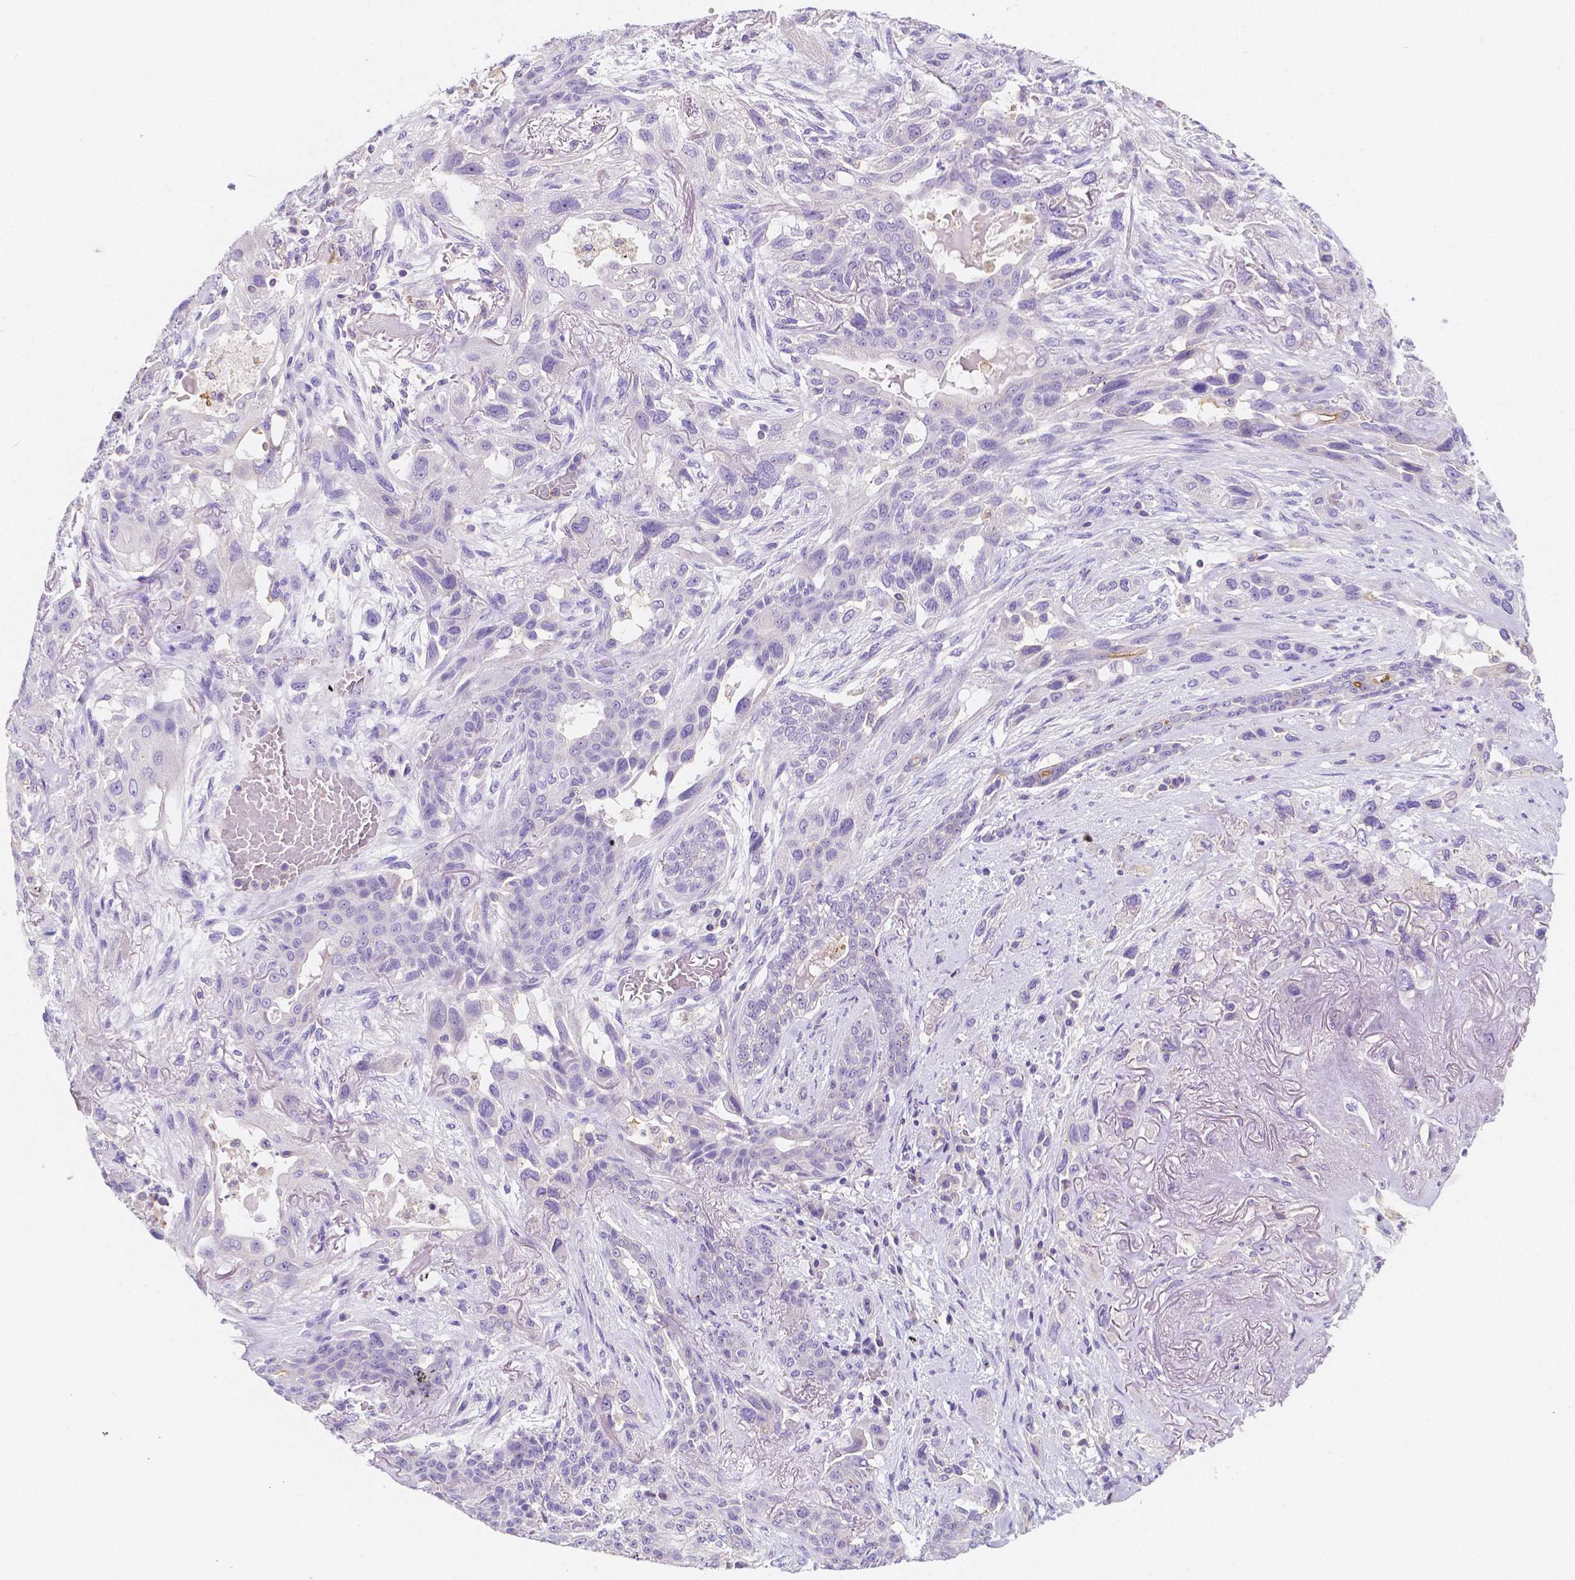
{"staining": {"intensity": "negative", "quantity": "none", "location": "none"}, "tissue": "lung cancer", "cell_type": "Tumor cells", "image_type": "cancer", "snomed": [{"axis": "morphology", "description": "Squamous cell carcinoma, NOS"}, {"axis": "topography", "description": "Lung"}], "caption": "A photomicrograph of human lung squamous cell carcinoma is negative for staining in tumor cells.", "gene": "GABRD", "patient": {"sex": "female", "age": 70}}